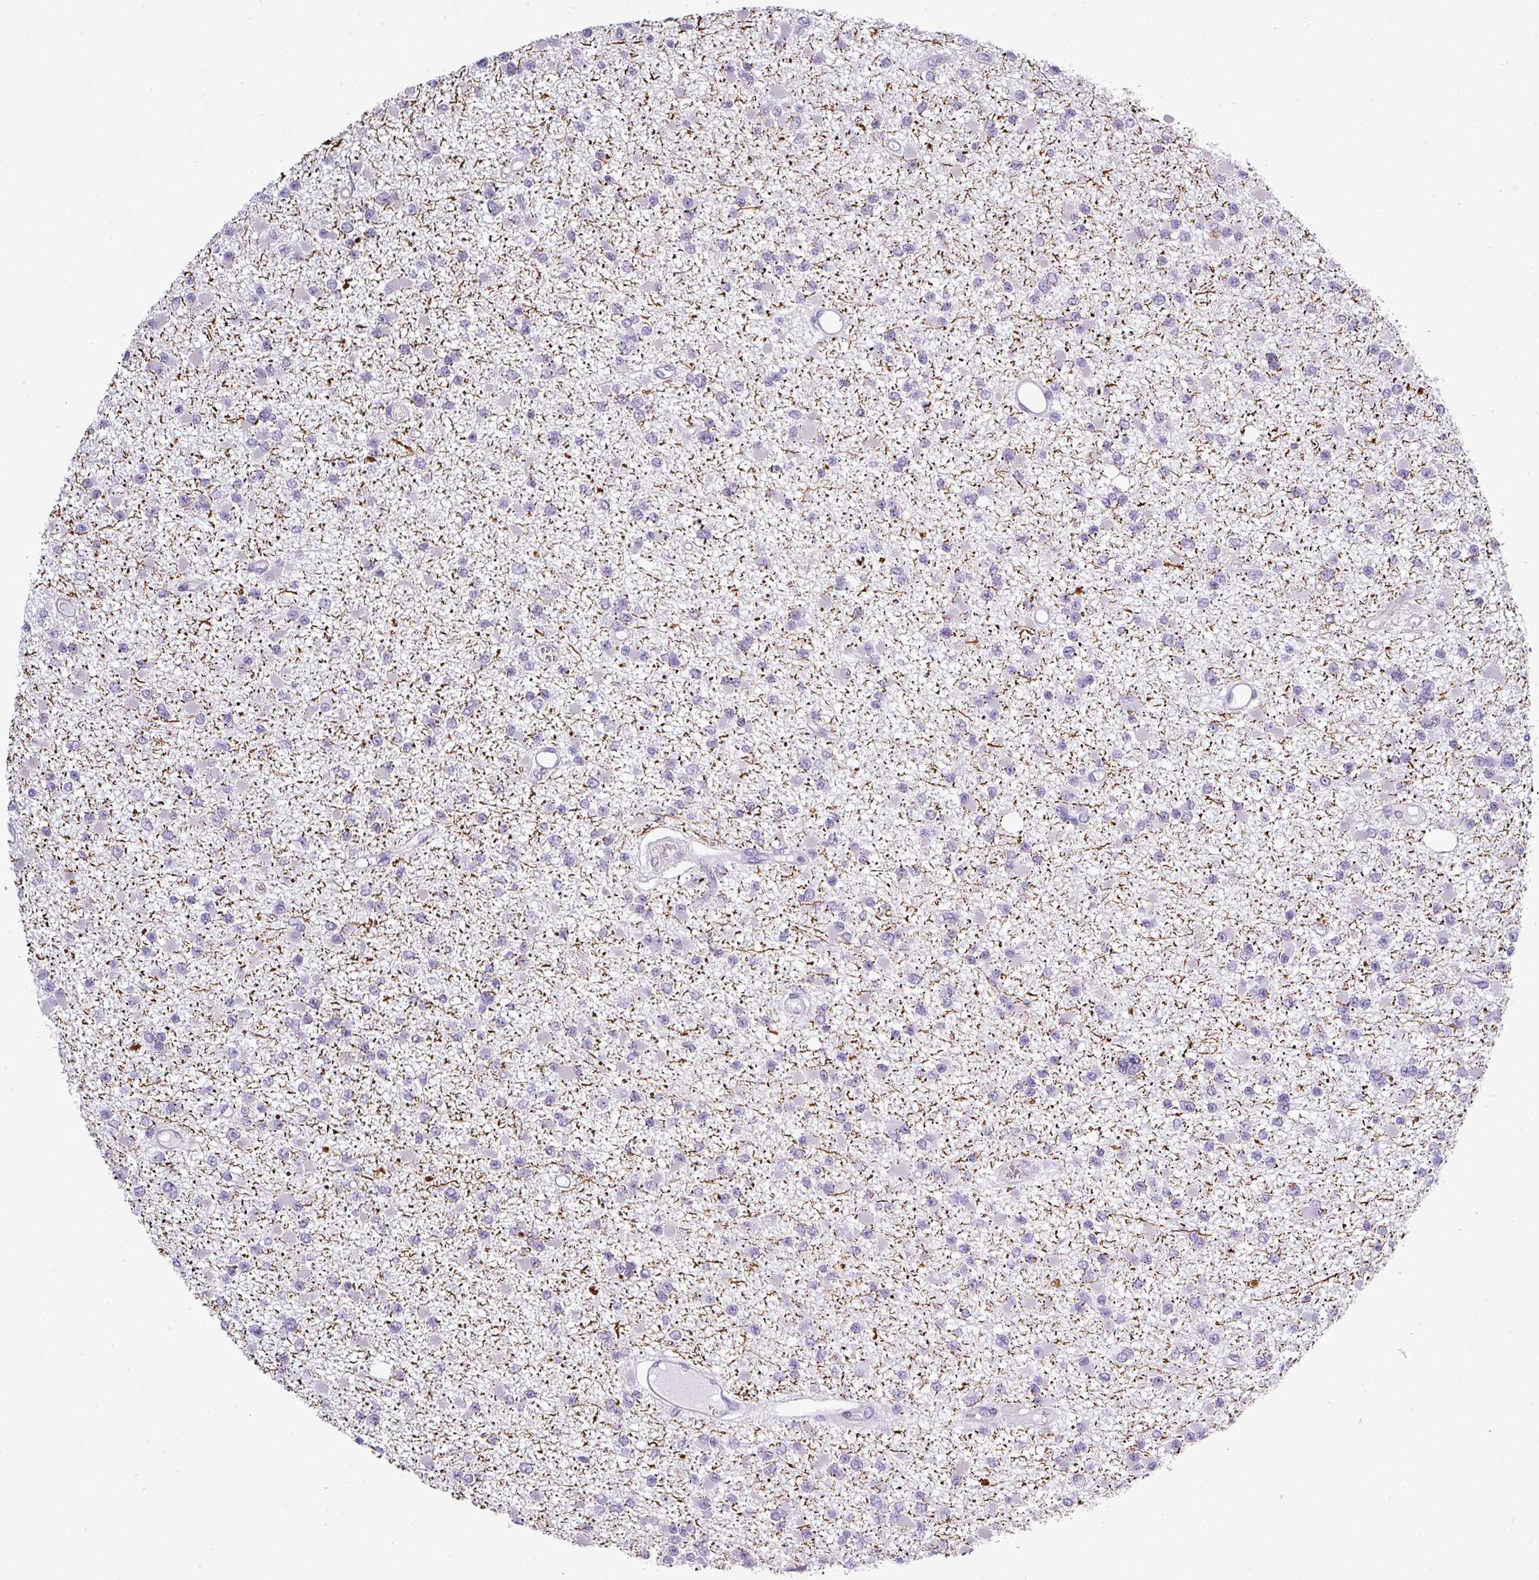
{"staining": {"intensity": "negative", "quantity": "none", "location": "none"}, "tissue": "glioma", "cell_type": "Tumor cells", "image_type": "cancer", "snomed": [{"axis": "morphology", "description": "Glioma, malignant, Low grade"}, {"axis": "topography", "description": "Brain"}], "caption": "Histopathology image shows no protein staining in tumor cells of malignant glioma (low-grade) tissue. Brightfield microscopy of IHC stained with DAB (brown) and hematoxylin (blue), captured at high magnification.", "gene": "DNAAF9", "patient": {"sex": "female", "age": 22}}